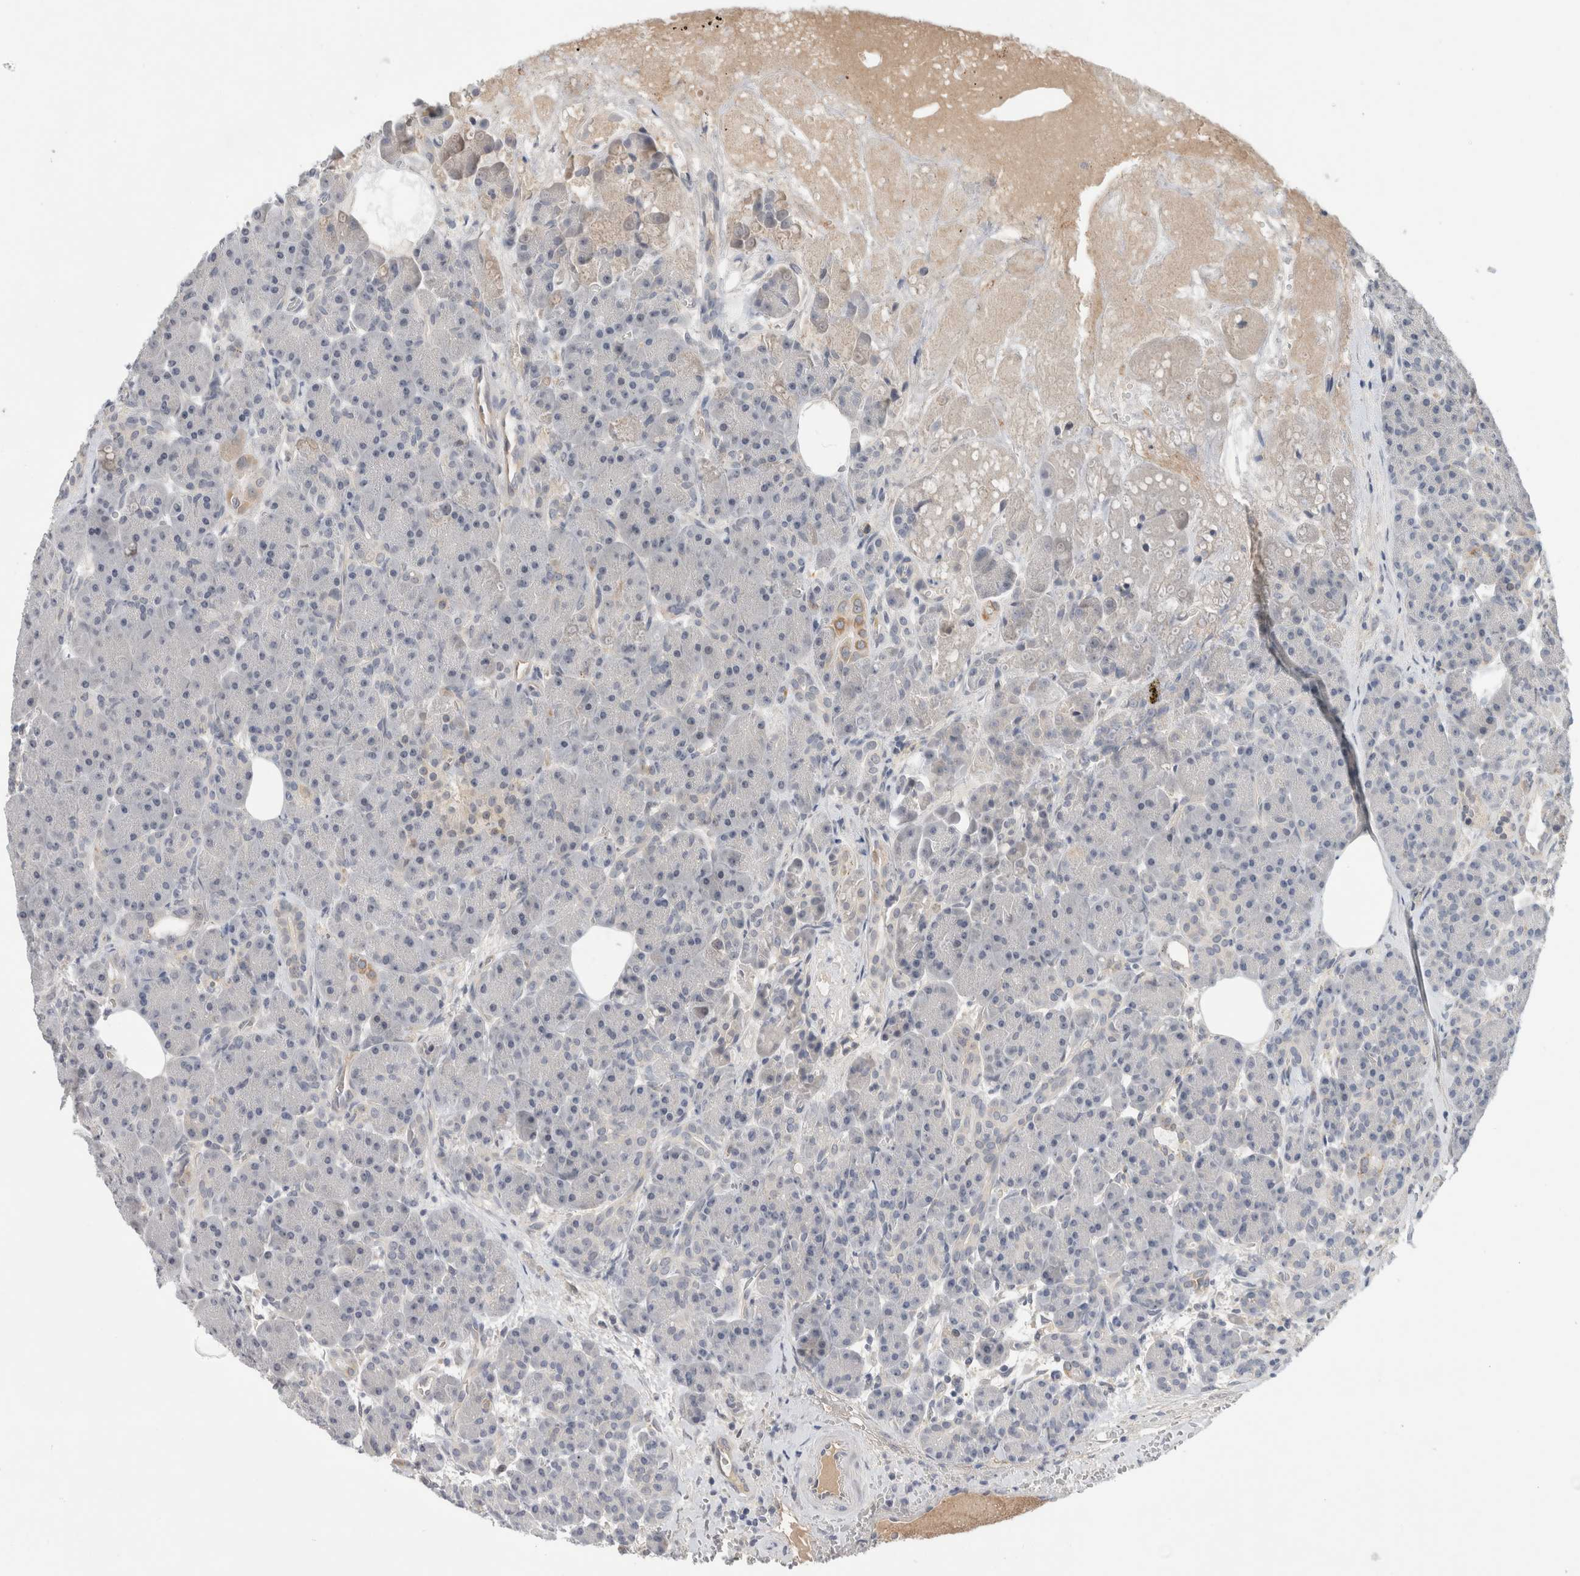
{"staining": {"intensity": "negative", "quantity": "none", "location": "none"}, "tissue": "pancreas", "cell_type": "Exocrine glandular cells", "image_type": "normal", "snomed": [{"axis": "morphology", "description": "Normal tissue, NOS"}, {"axis": "topography", "description": "Pancreas"}], "caption": "A high-resolution histopathology image shows immunohistochemistry staining of unremarkable pancreas, which displays no significant positivity in exocrine glandular cells.", "gene": "HCN3", "patient": {"sex": "male", "age": 63}}